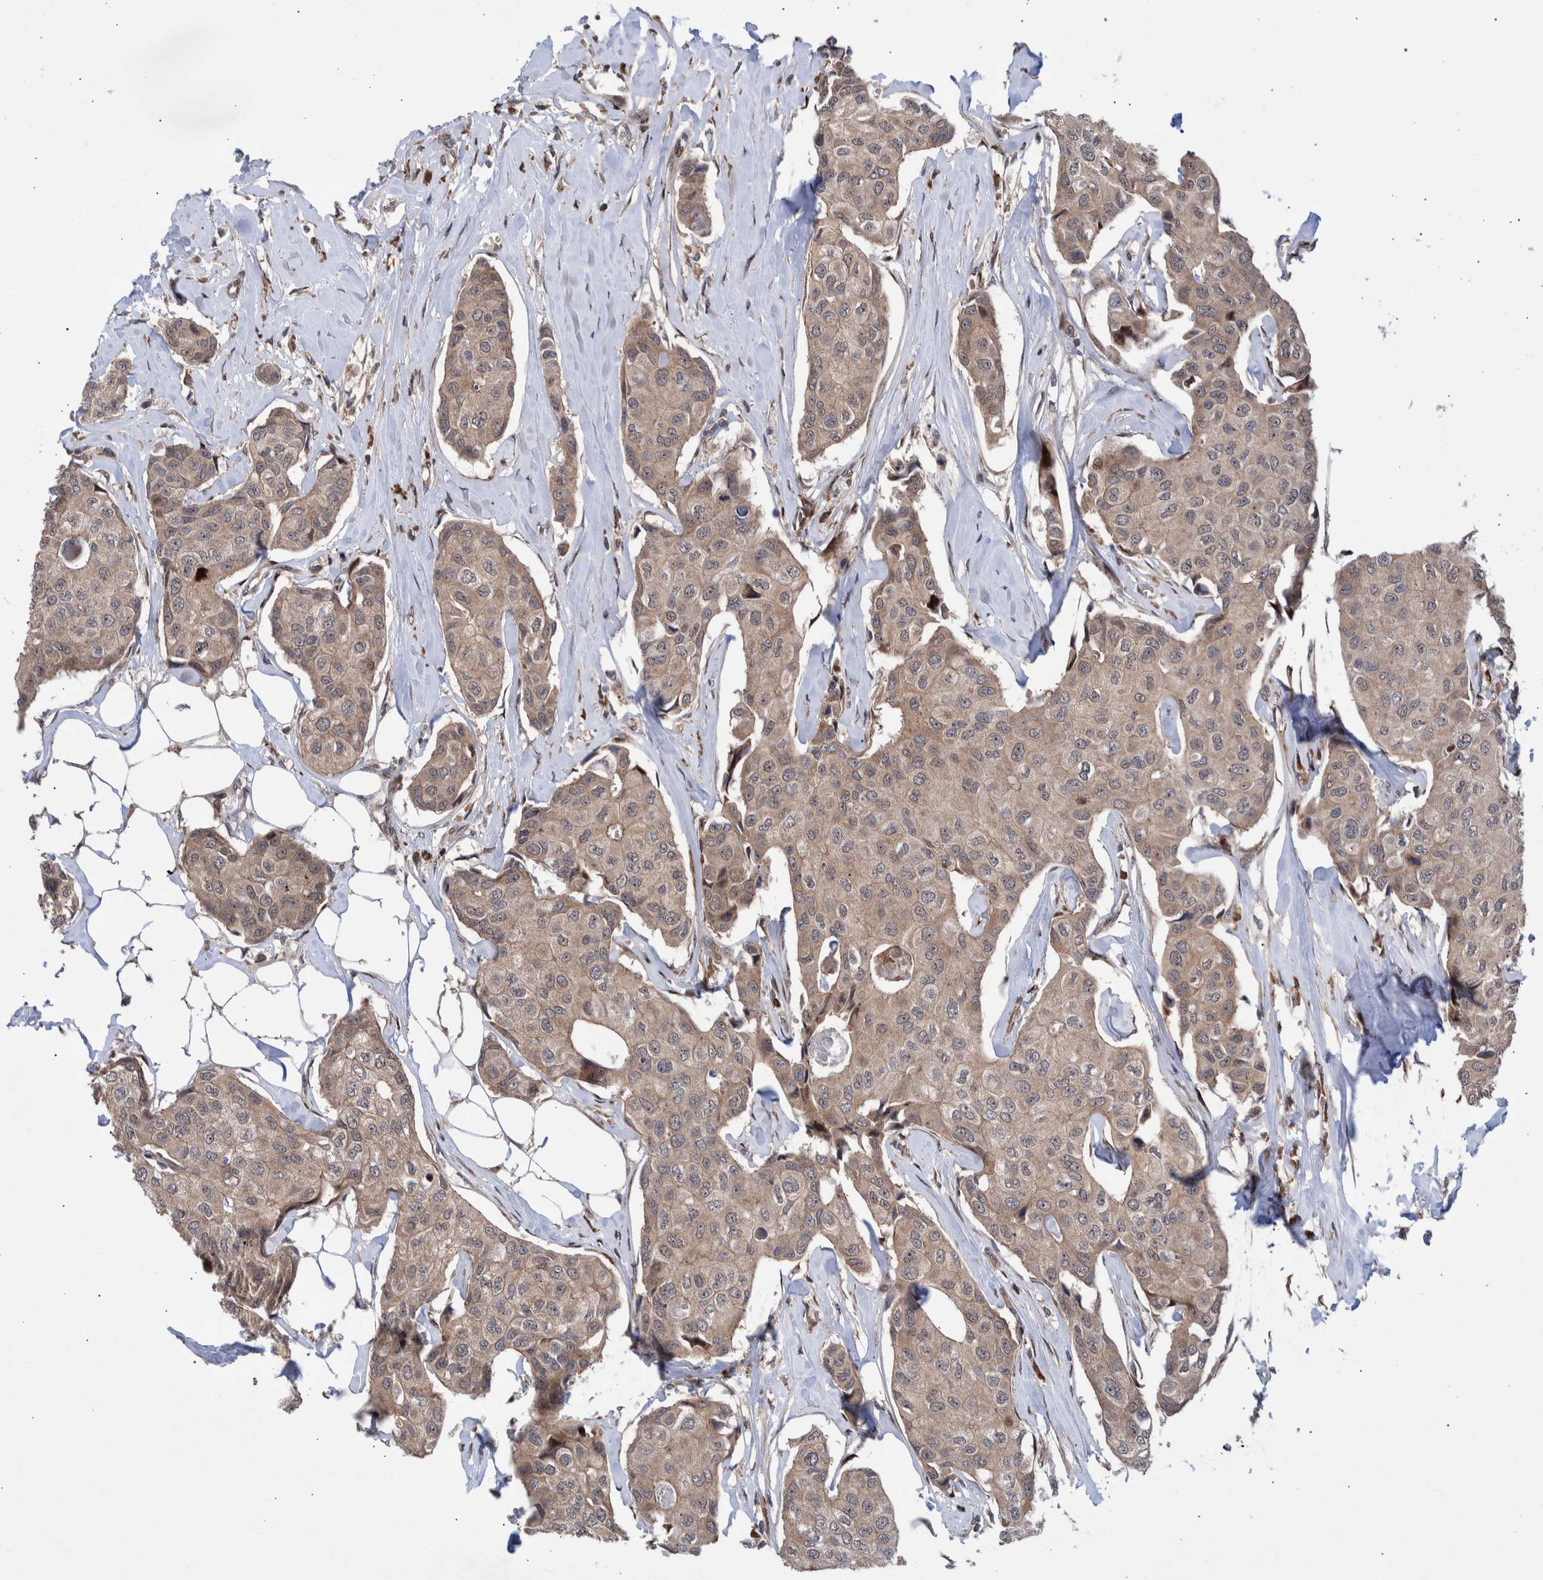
{"staining": {"intensity": "weak", "quantity": ">75%", "location": "cytoplasmic/membranous"}, "tissue": "breast cancer", "cell_type": "Tumor cells", "image_type": "cancer", "snomed": [{"axis": "morphology", "description": "Duct carcinoma"}, {"axis": "topography", "description": "Breast"}], "caption": "Breast intraductal carcinoma stained for a protein (brown) shows weak cytoplasmic/membranous positive expression in approximately >75% of tumor cells.", "gene": "SHISA6", "patient": {"sex": "female", "age": 80}}